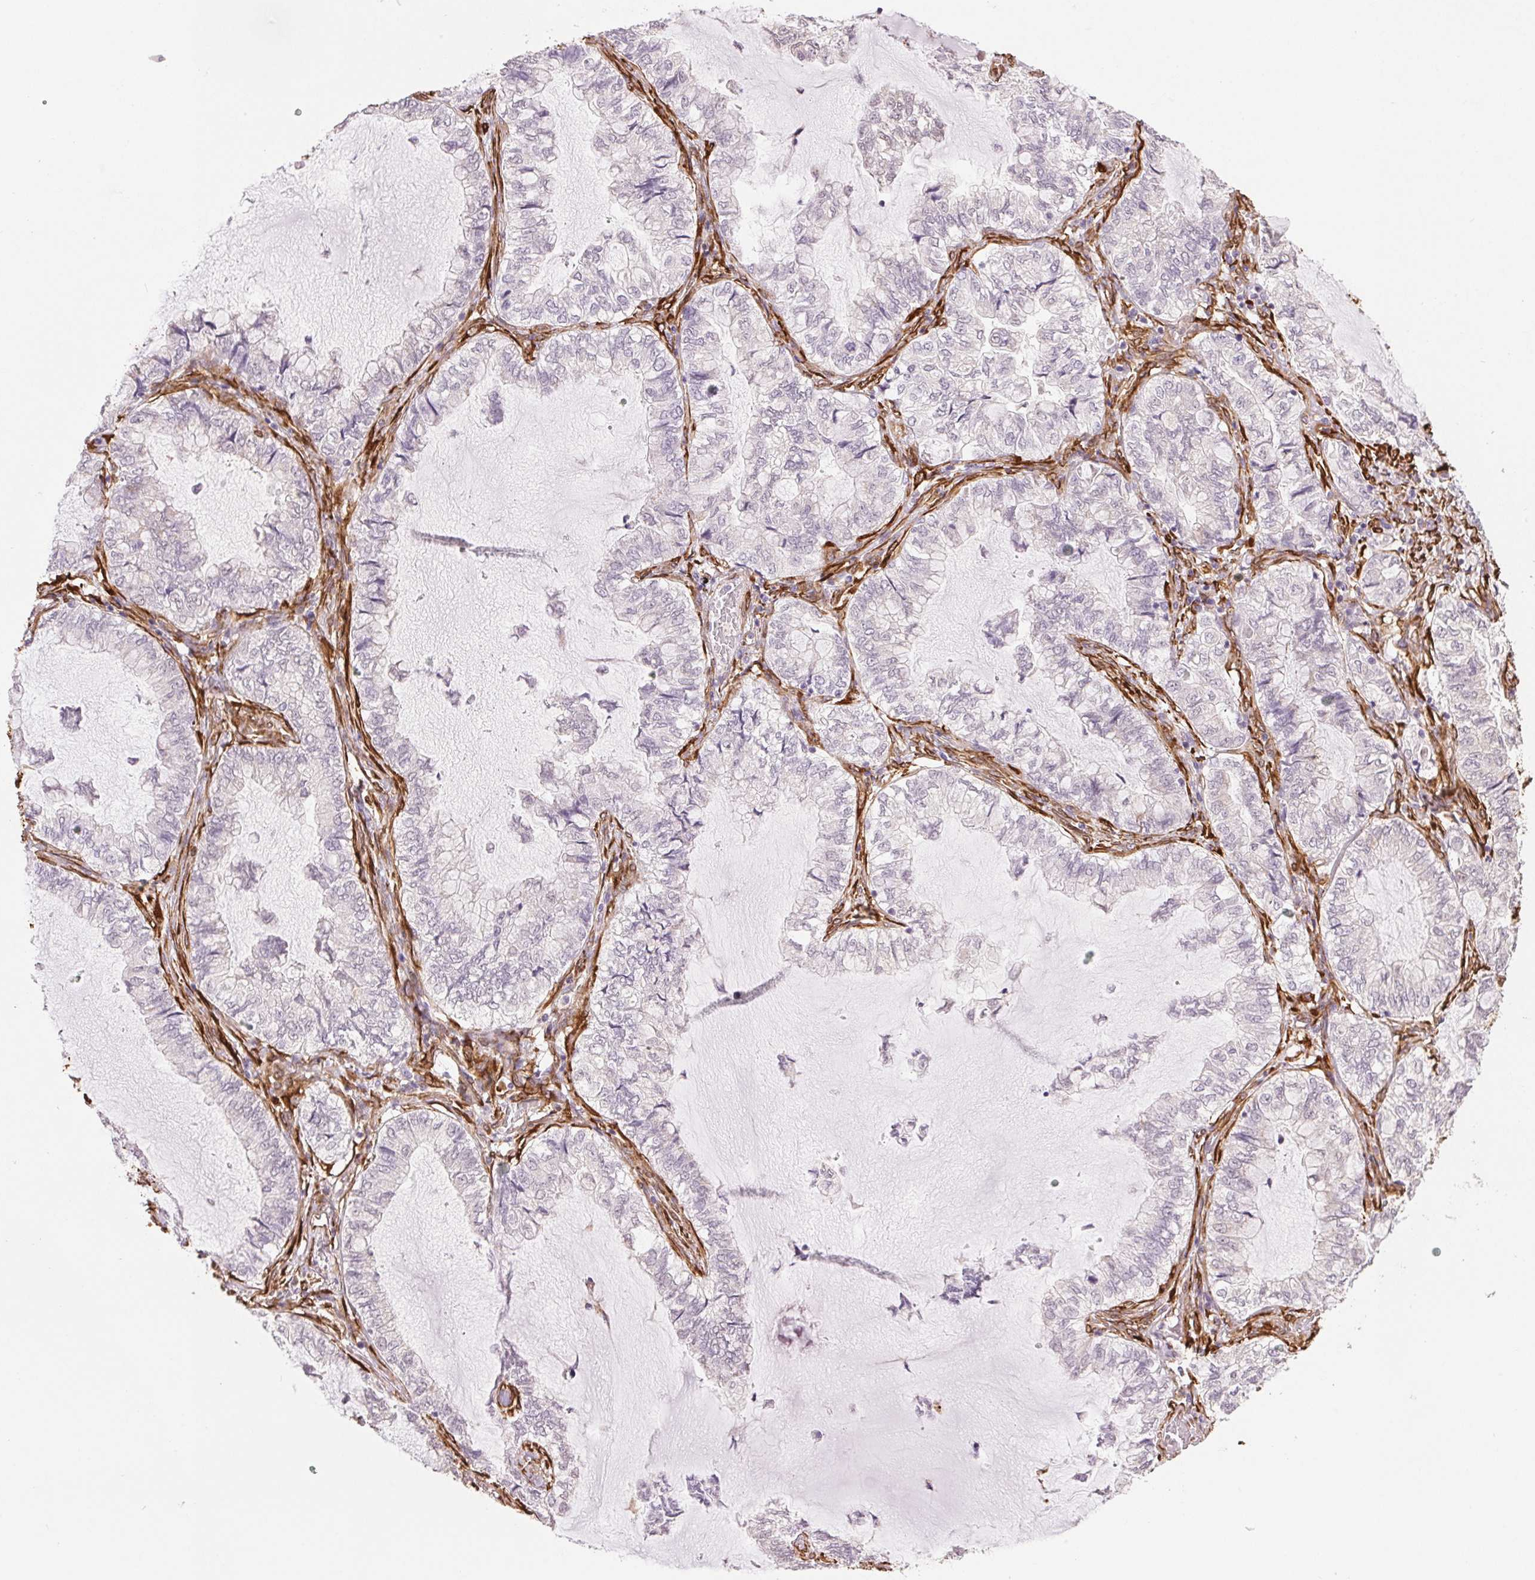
{"staining": {"intensity": "negative", "quantity": "none", "location": "none"}, "tissue": "lung cancer", "cell_type": "Tumor cells", "image_type": "cancer", "snomed": [{"axis": "morphology", "description": "Adenocarcinoma, NOS"}, {"axis": "topography", "description": "Lymph node"}, {"axis": "topography", "description": "Lung"}], "caption": "Lung cancer stained for a protein using IHC demonstrates no positivity tumor cells.", "gene": "FKBP10", "patient": {"sex": "male", "age": 66}}